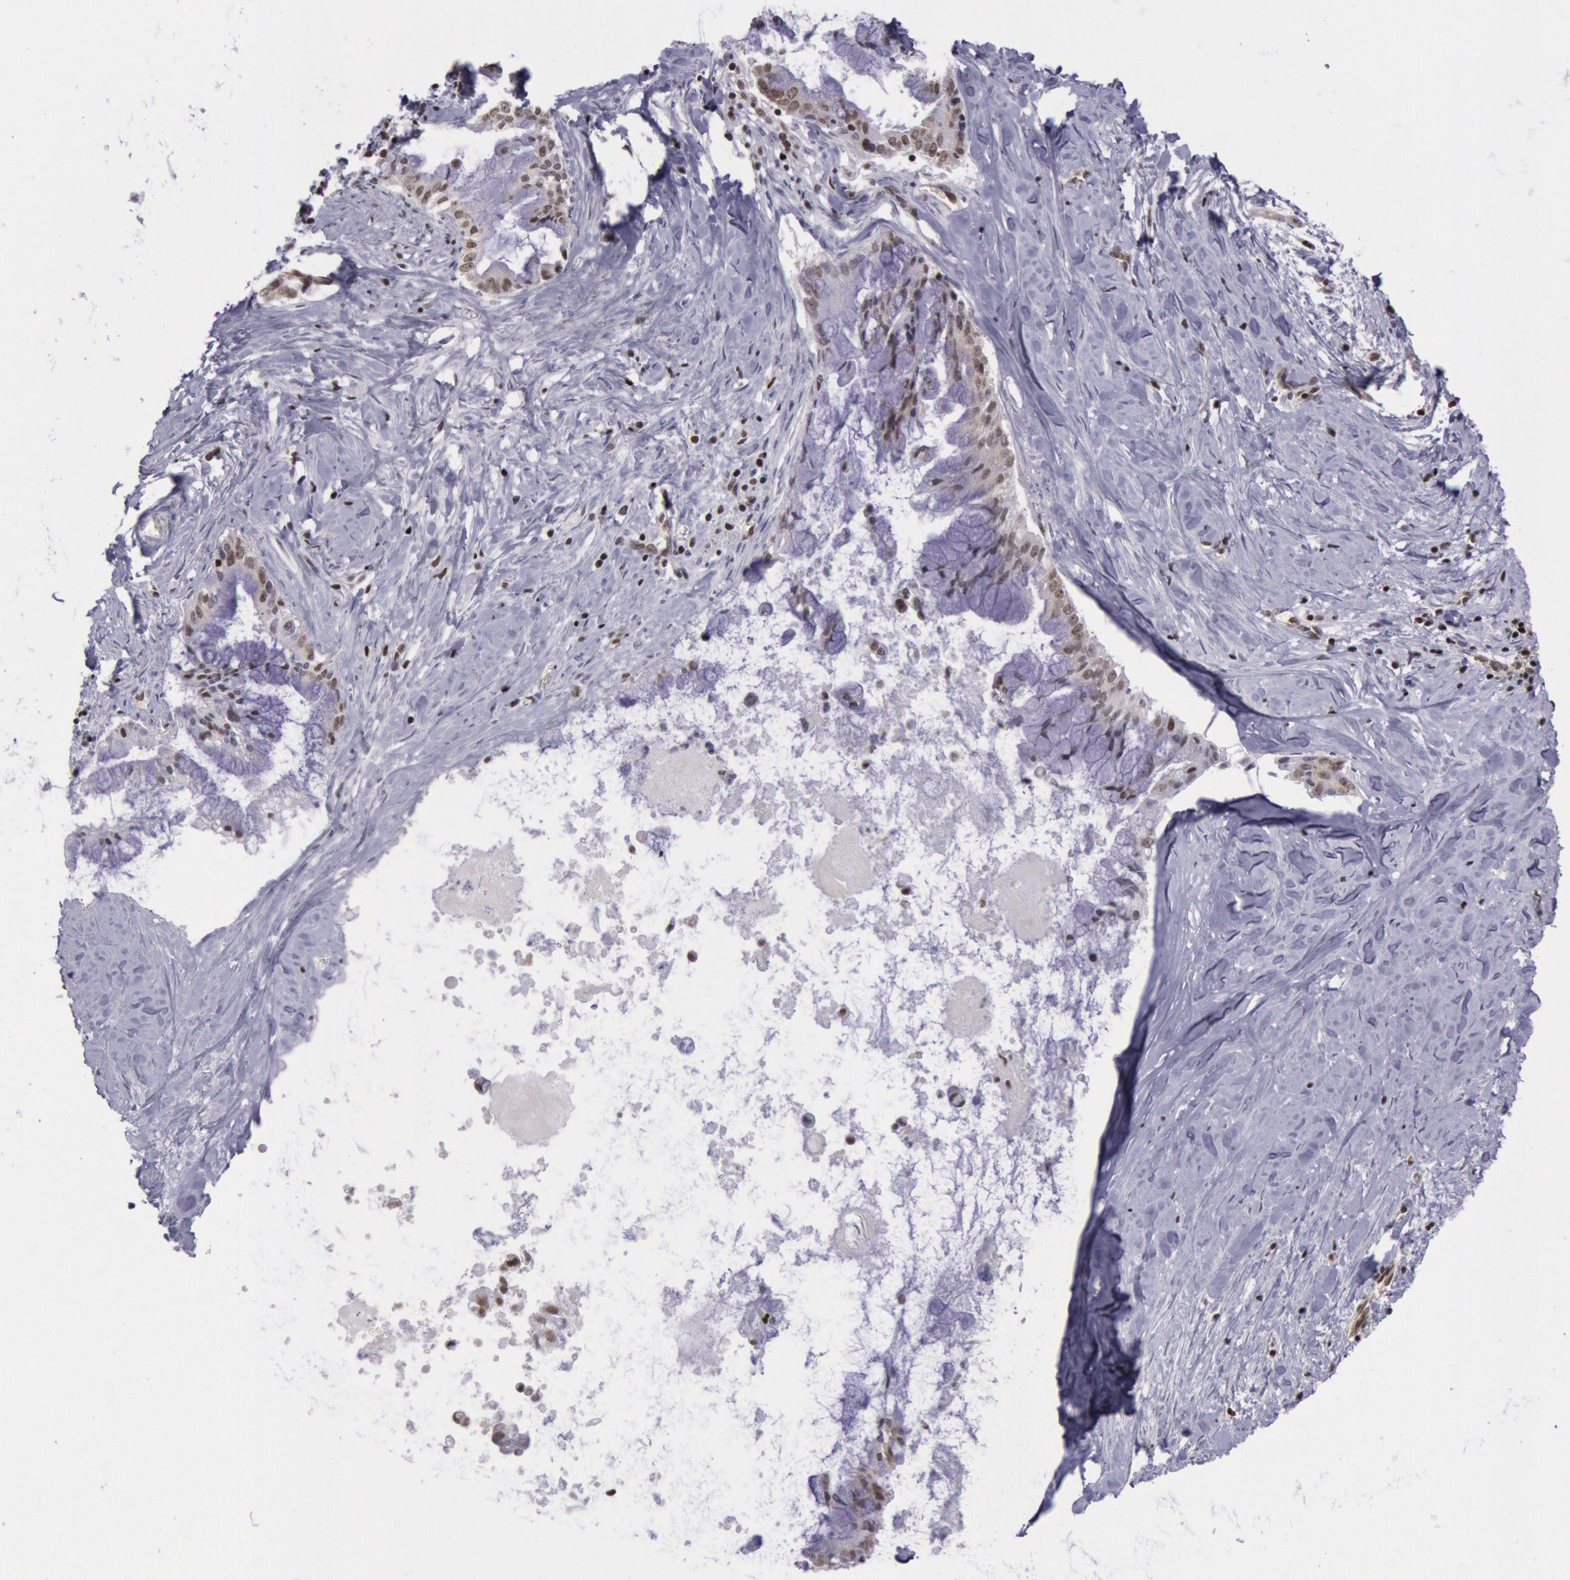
{"staining": {"intensity": "moderate", "quantity": ">75%", "location": "nuclear"}, "tissue": "pancreatic cancer", "cell_type": "Tumor cells", "image_type": "cancer", "snomed": [{"axis": "morphology", "description": "Adenocarcinoma, NOS"}, {"axis": "topography", "description": "Pancreas"}], "caption": "IHC image of neoplastic tissue: pancreatic adenocarcinoma stained using immunohistochemistry (IHC) demonstrates medium levels of moderate protein expression localized specifically in the nuclear of tumor cells, appearing as a nuclear brown color.", "gene": "NKAP", "patient": {"sex": "male", "age": 59}}